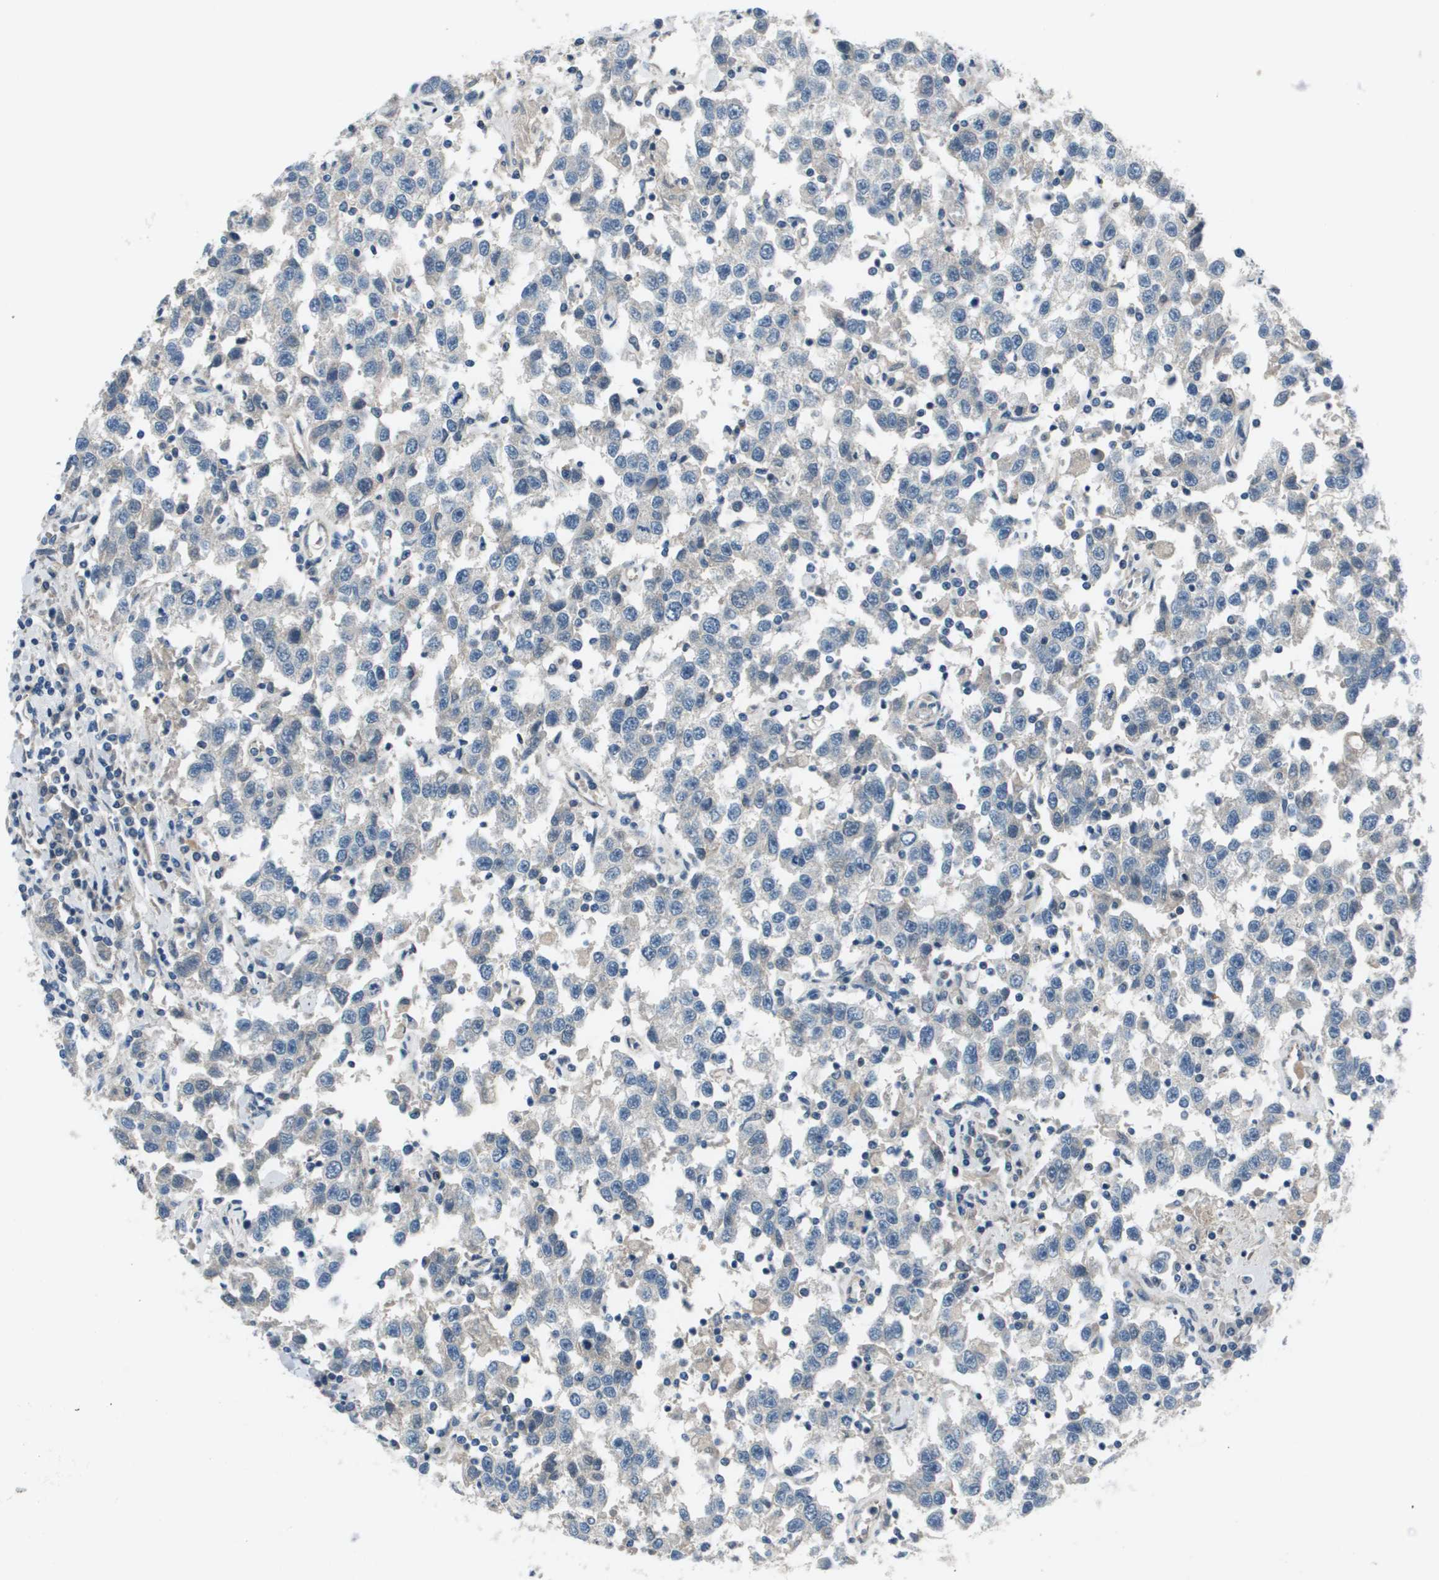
{"staining": {"intensity": "negative", "quantity": "none", "location": "none"}, "tissue": "testis cancer", "cell_type": "Tumor cells", "image_type": "cancer", "snomed": [{"axis": "morphology", "description": "Seminoma, NOS"}, {"axis": "topography", "description": "Testis"}], "caption": "The IHC photomicrograph has no significant staining in tumor cells of testis seminoma tissue. The staining was performed using DAB to visualize the protein expression in brown, while the nuclei were stained in blue with hematoxylin (Magnification: 20x).", "gene": "PCOLCE", "patient": {"sex": "male", "age": 41}}